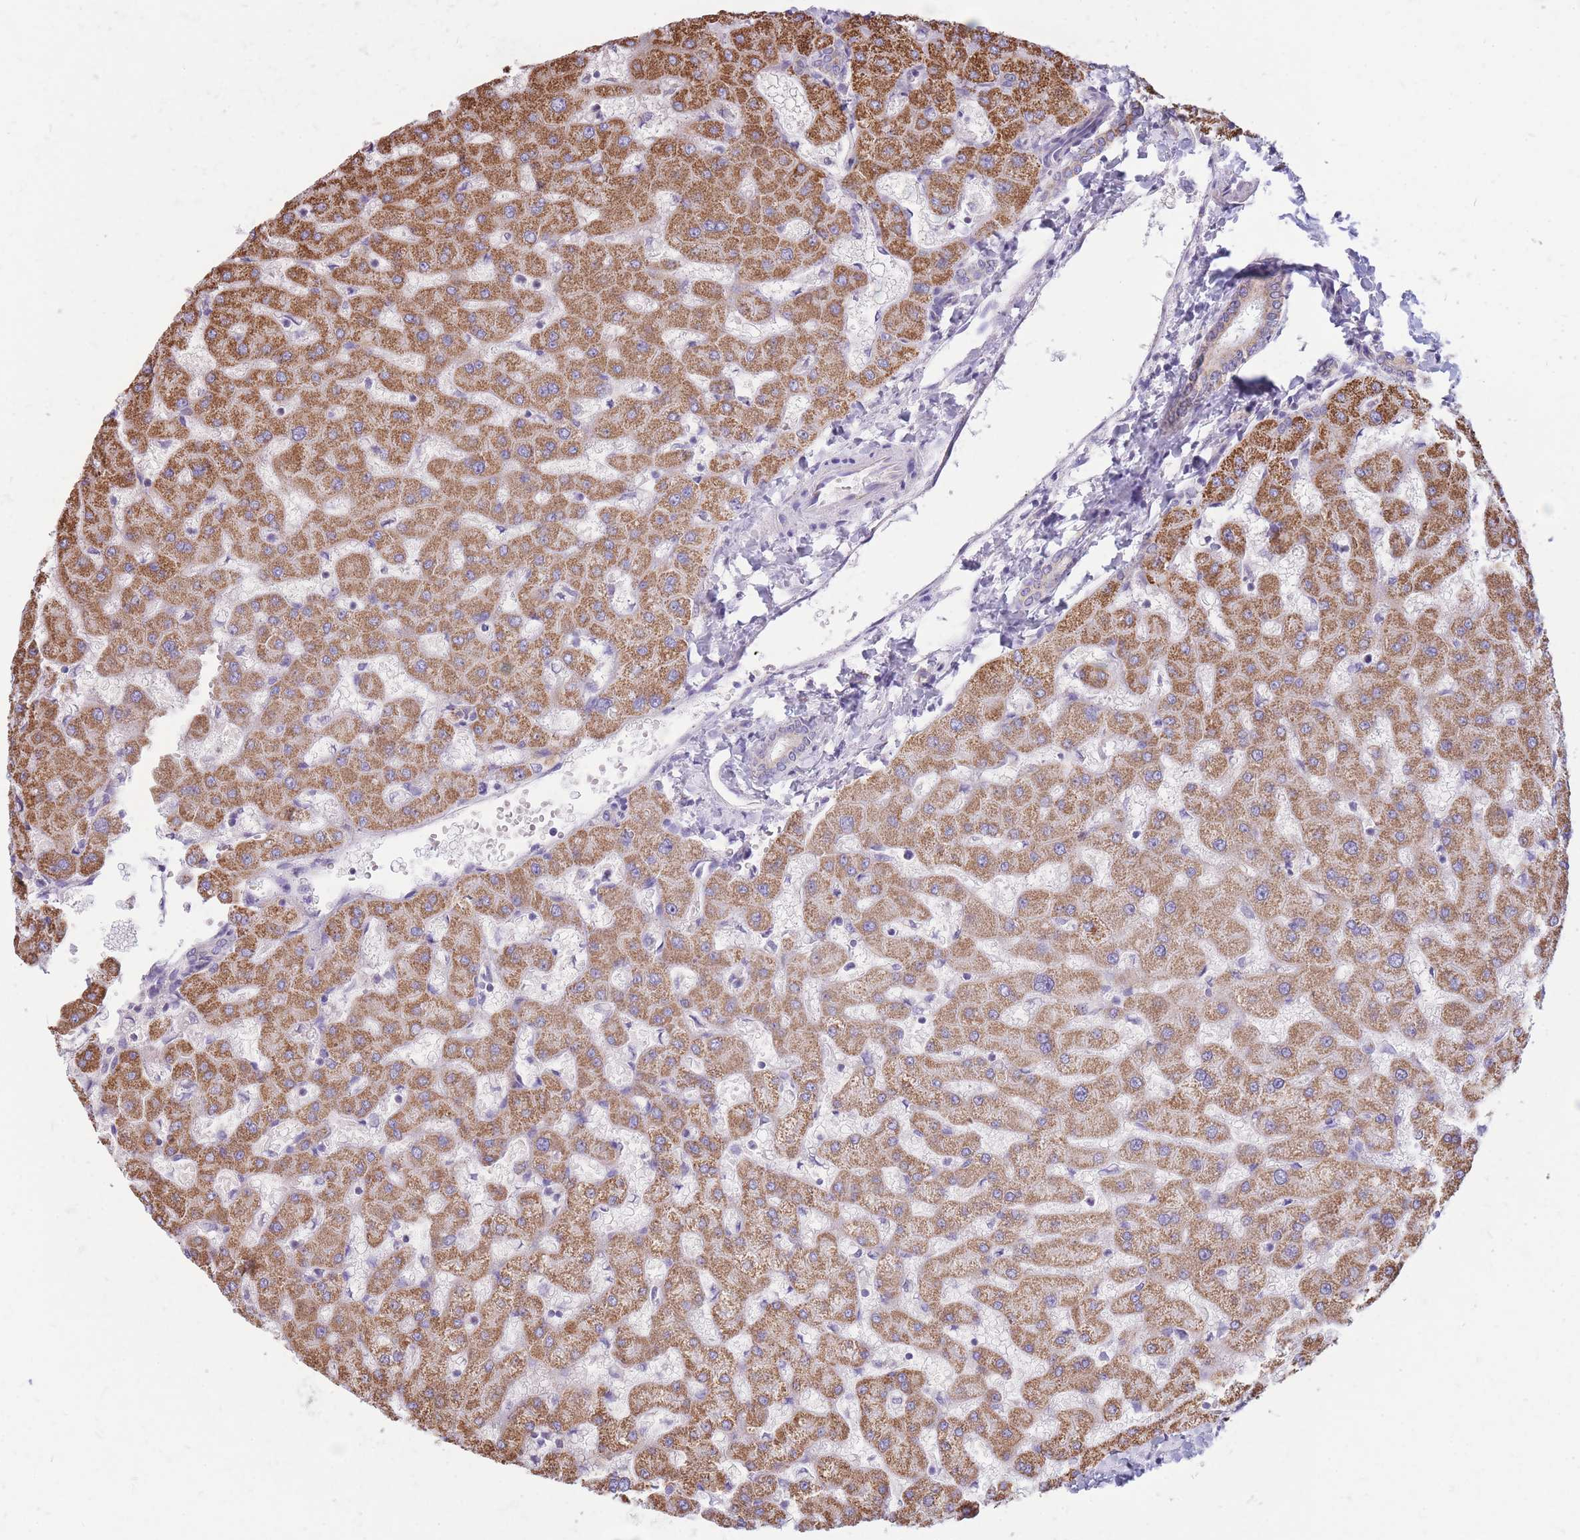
{"staining": {"intensity": "negative", "quantity": "none", "location": "none"}, "tissue": "liver", "cell_type": "Cholangiocytes", "image_type": "normal", "snomed": [{"axis": "morphology", "description": "Normal tissue, NOS"}, {"axis": "topography", "description": "Liver"}], "caption": "Immunohistochemistry (IHC) of unremarkable liver shows no expression in cholangiocytes.", "gene": "PCSK1", "patient": {"sex": "female", "age": 63}}